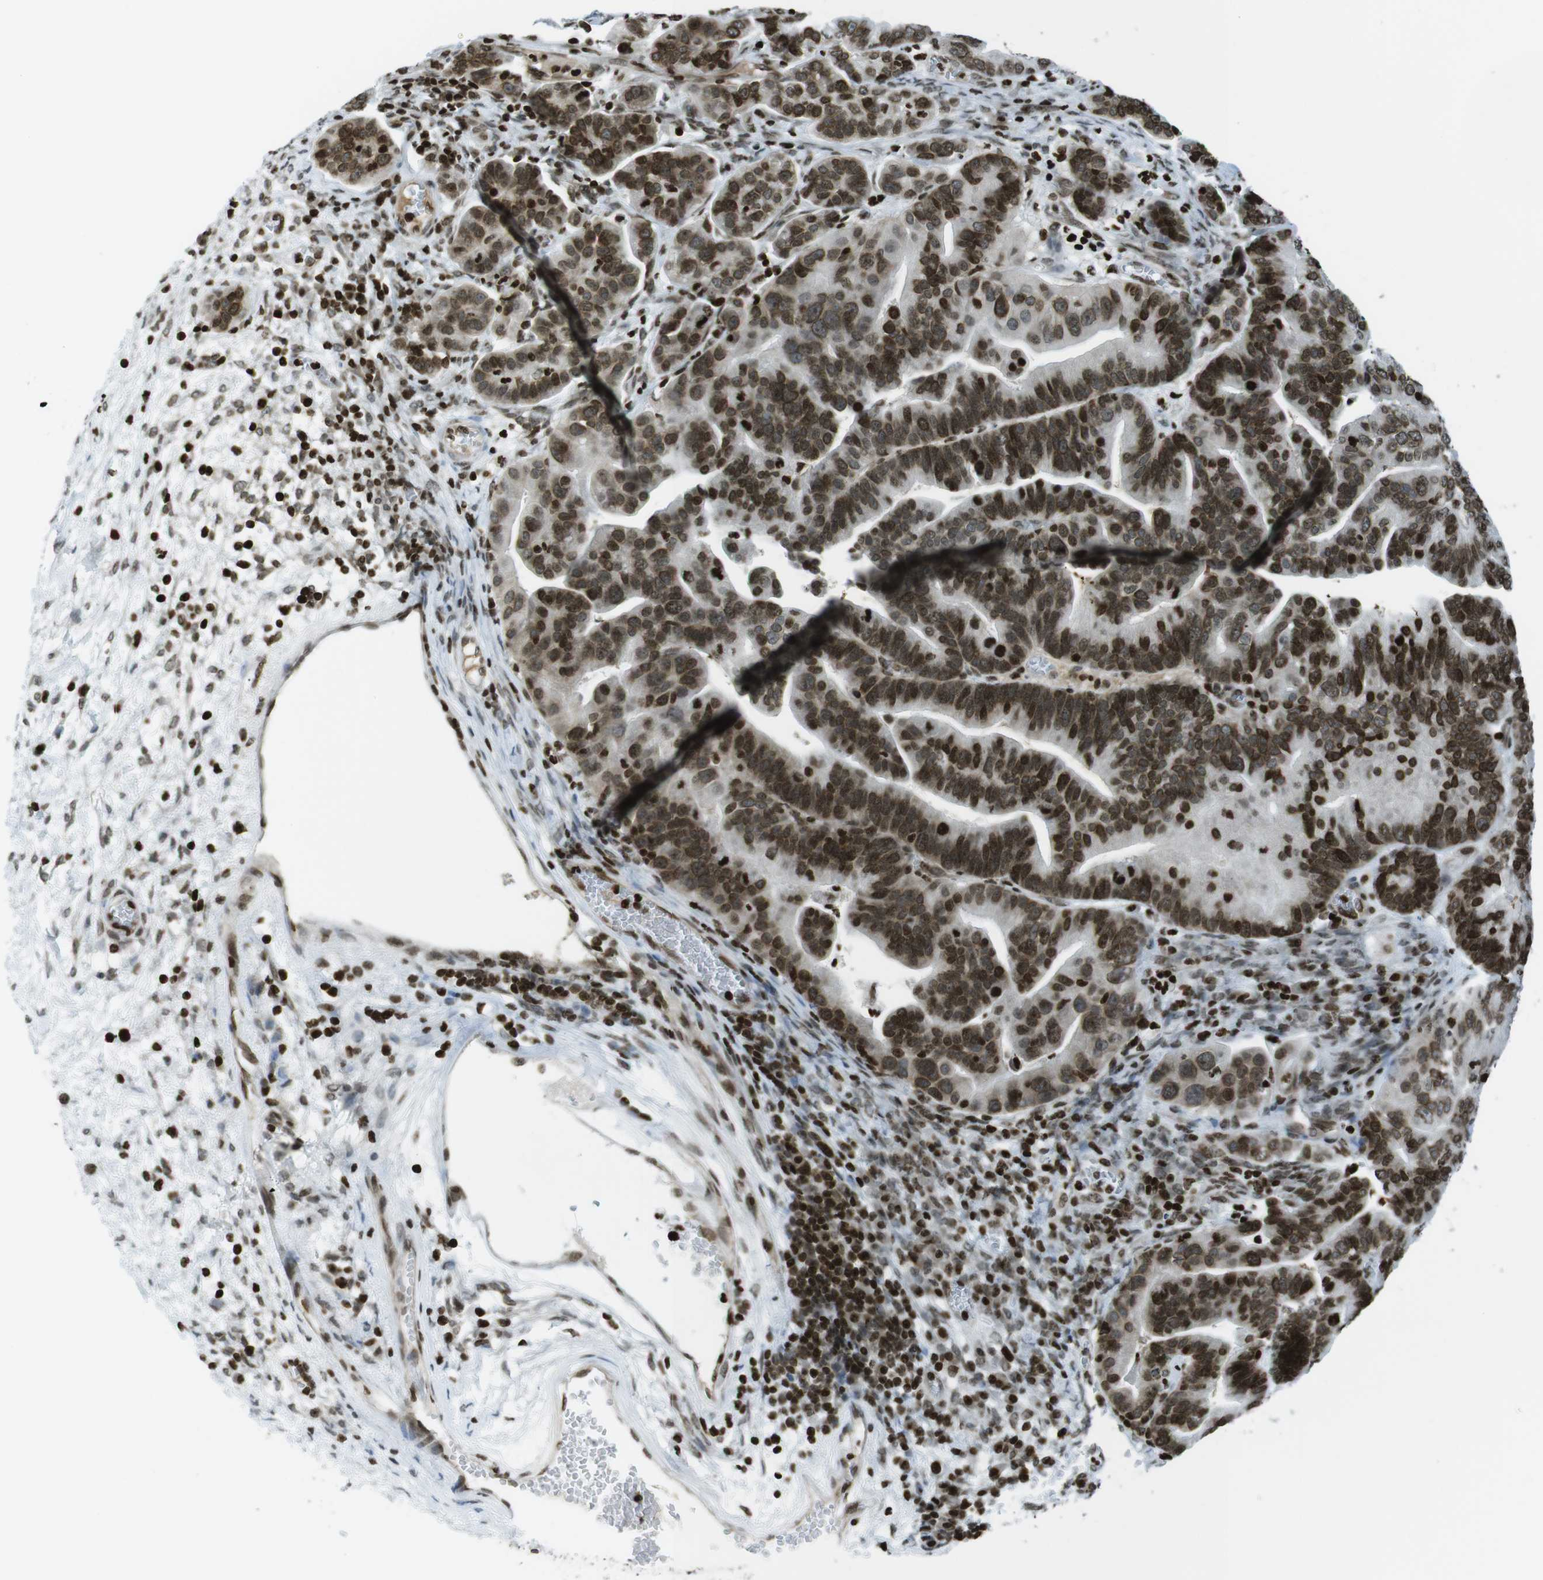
{"staining": {"intensity": "strong", "quantity": ">75%", "location": "nuclear"}, "tissue": "ovarian cancer", "cell_type": "Tumor cells", "image_type": "cancer", "snomed": [{"axis": "morphology", "description": "Cystadenocarcinoma, serous, NOS"}, {"axis": "topography", "description": "Ovary"}], "caption": "Immunohistochemistry (IHC) histopathology image of ovarian cancer (serous cystadenocarcinoma) stained for a protein (brown), which reveals high levels of strong nuclear positivity in about >75% of tumor cells.", "gene": "H2AC8", "patient": {"sex": "female", "age": 56}}